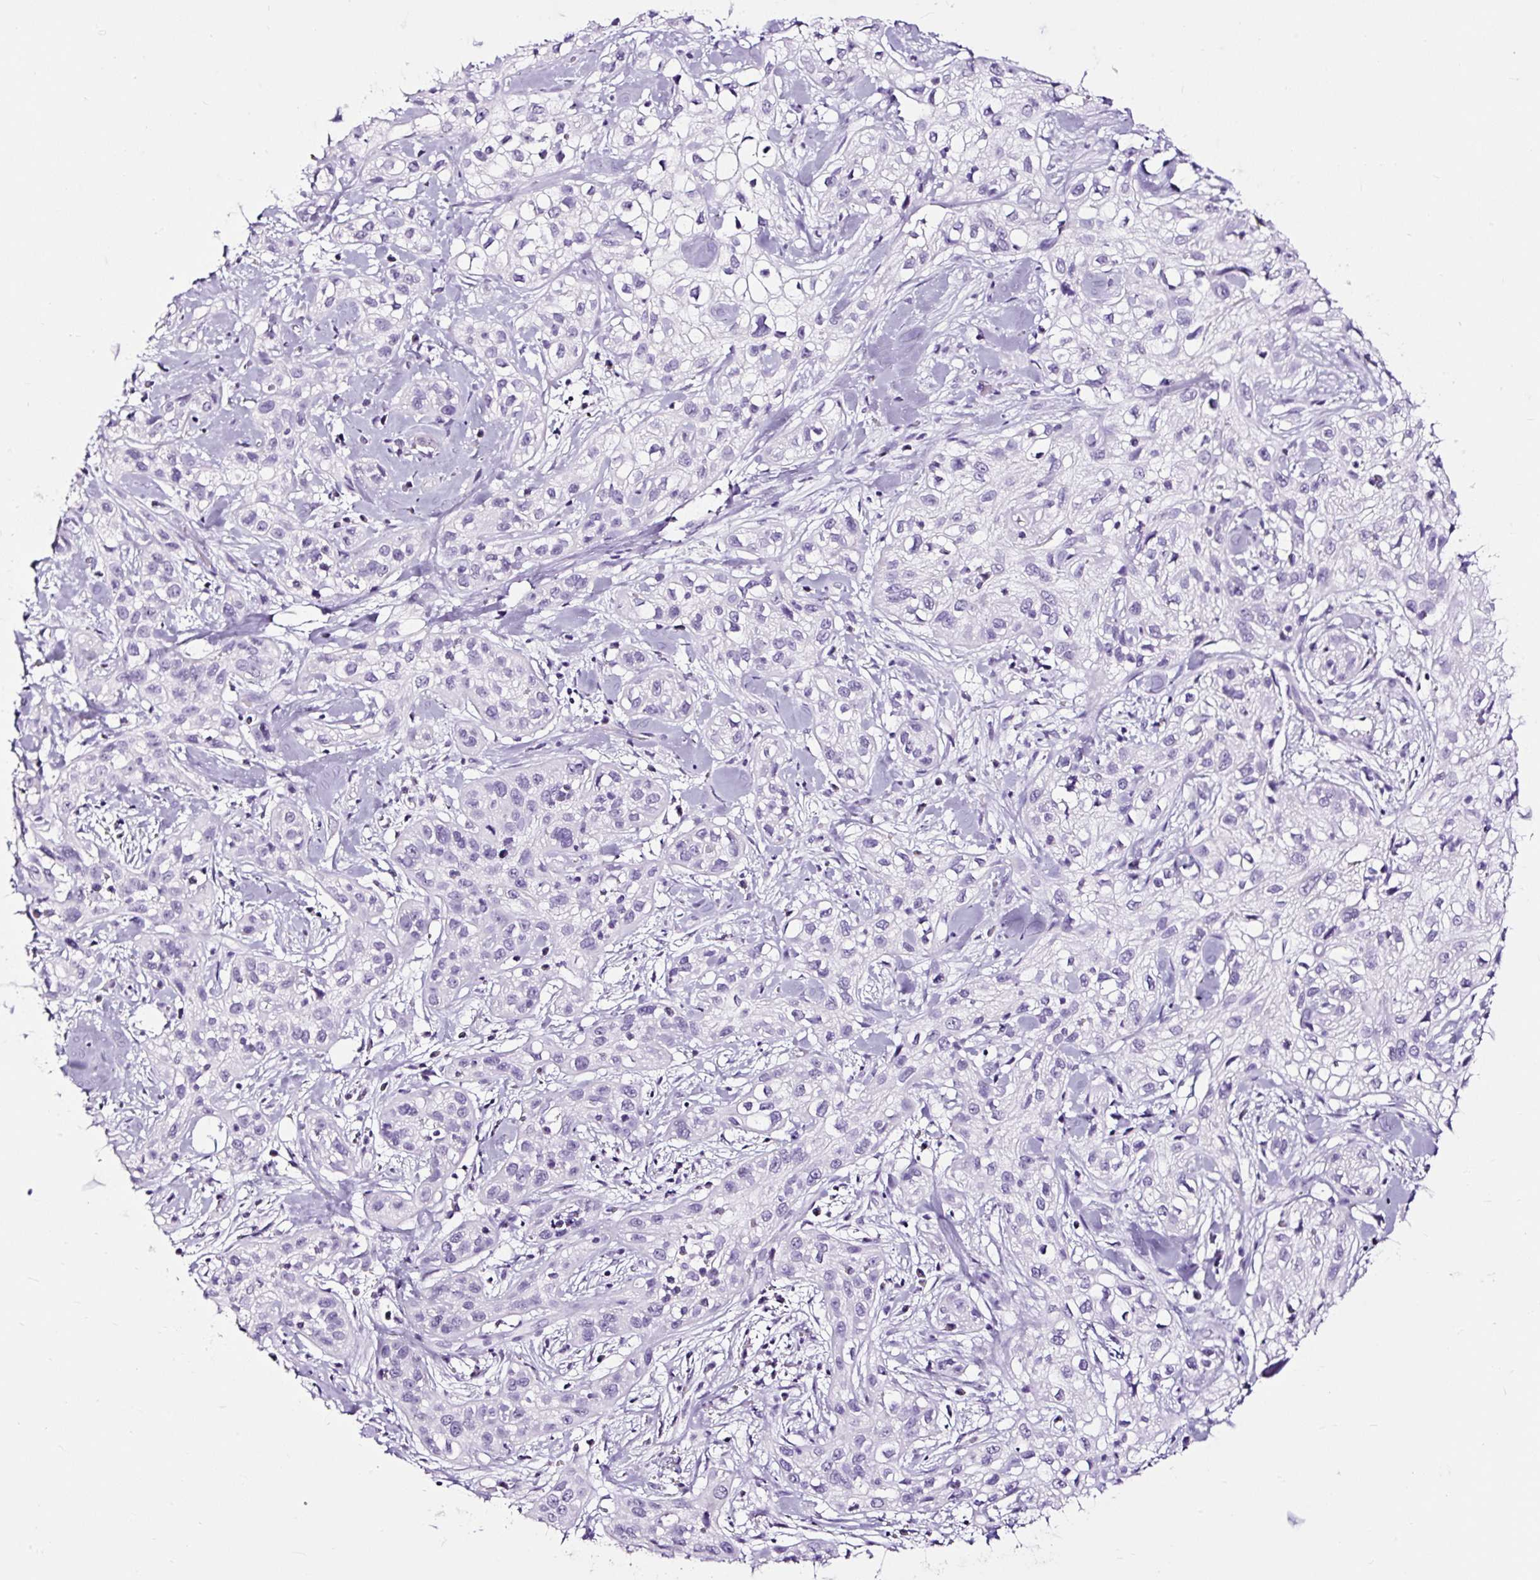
{"staining": {"intensity": "negative", "quantity": "none", "location": "none"}, "tissue": "skin cancer", "cell_type": "Tumor cells", "image_type": "cancer", "snomed": [{"axis": "morphology", "description": "Squamous cell carcinoma, NOS"}, {"axis": "topography", "description": "Skin"}], "caption": "Immunohistochemistry (IHC) photomicrograph of neoplastic tissue: human skin squamous cell carcinoma stained with DAB (3,3'-diaminobenzidine) shows no significant protein positivity in tumor cells.", "gene": "NPHS2", "patient": {"sex": "male", "age": 82}}